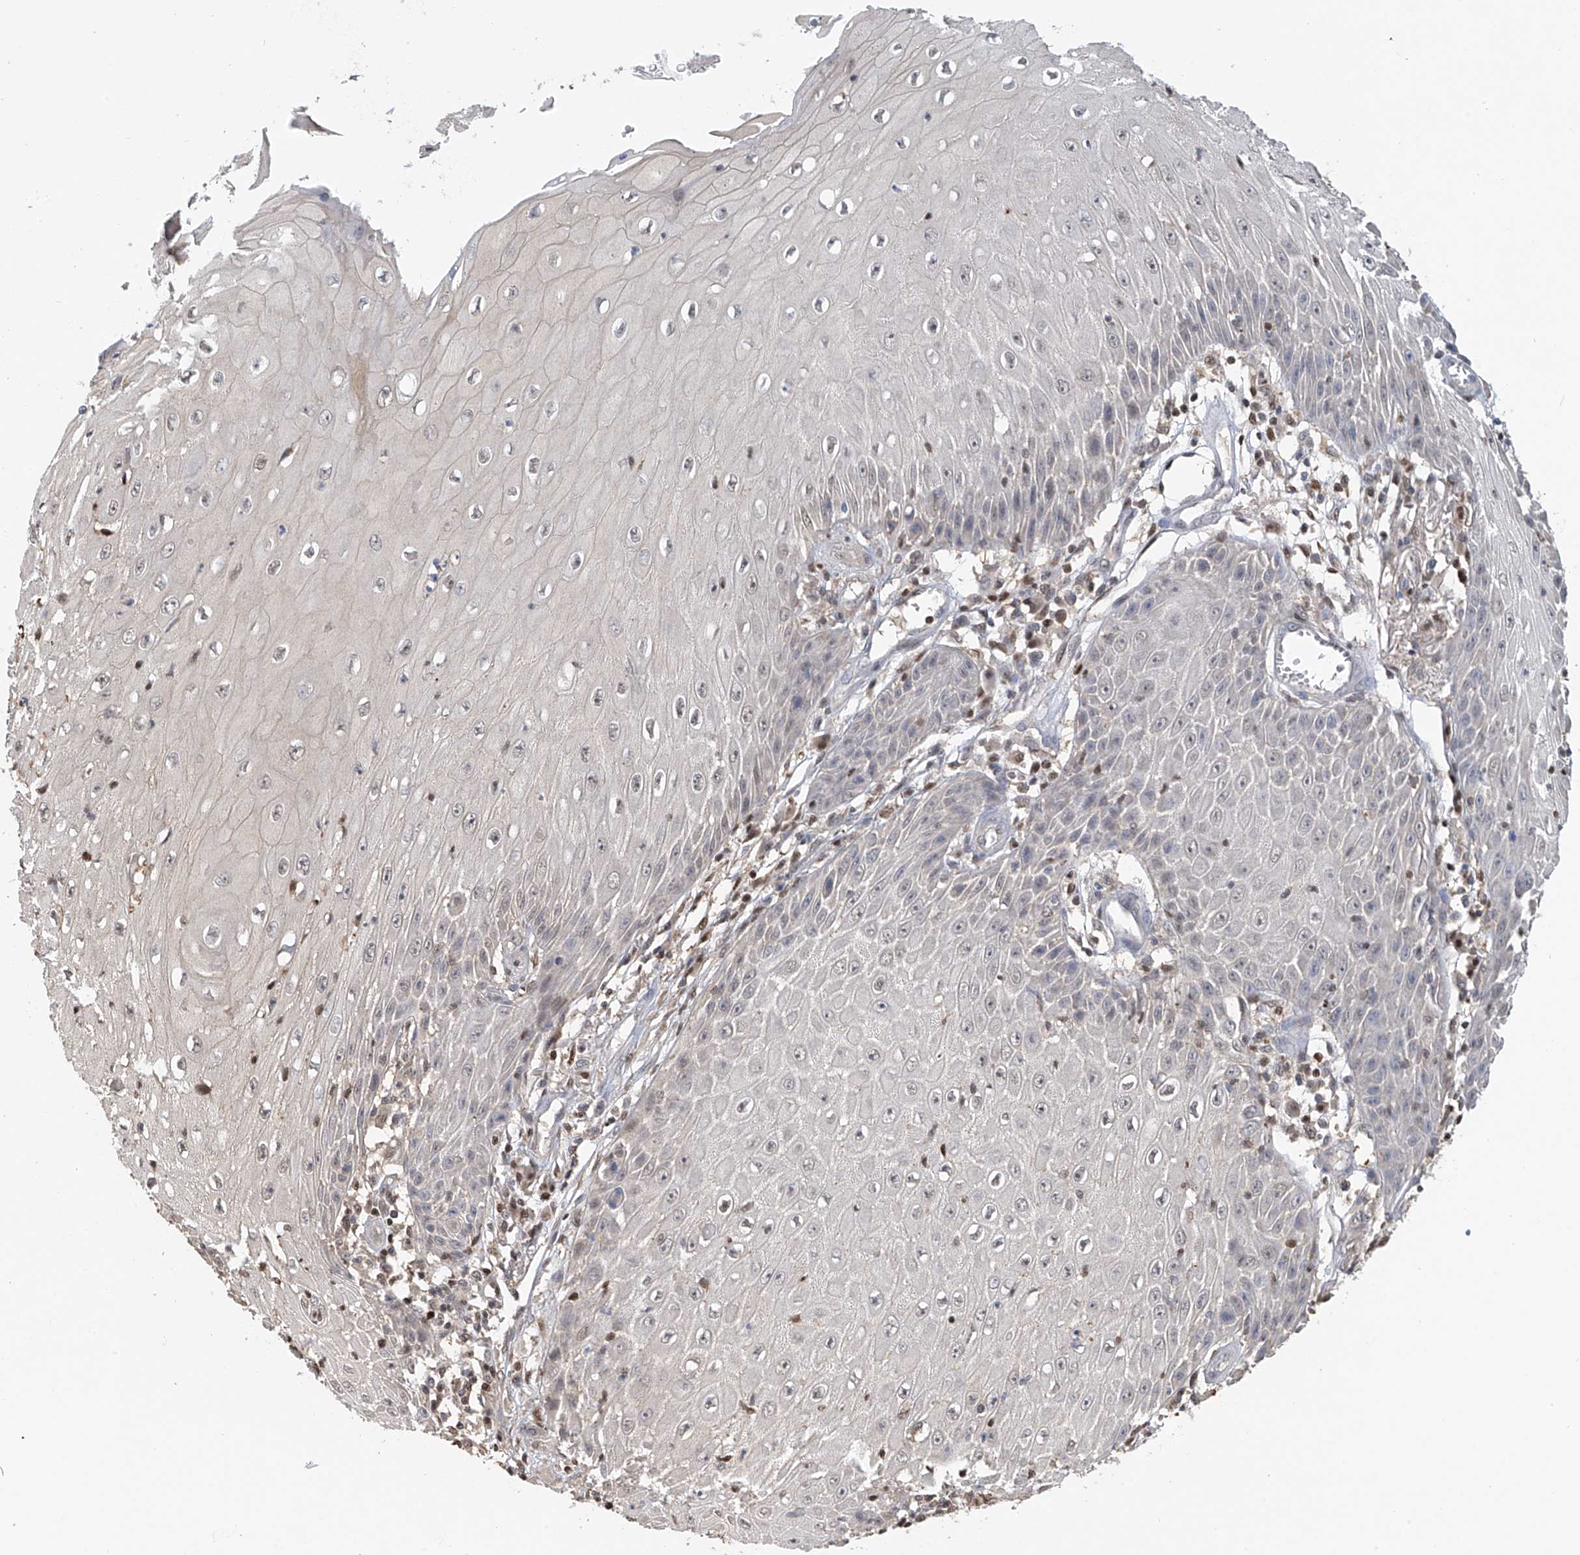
{"staining": {"intensity": "negative", "quantity": "none", "location": "none"}, "tissue": "skin cancer", "cell_type": "Tumor cells", "image_type": "cancer", "snomed": [{"axis": "morphology", "description": "Squamous cell carcinoma, NOS"}, {"axis": "topography", "description": "Skin"}], "caption": "Tumor cells are negative for brown protein staining in skin cancer. Brightfield microscopy of immunohistochemistry stained with DAB (3,3'-diaminobenzidine) (brown) and hematoxylin (blue), captured at high magnification.", "gene": "PMM1", "patient": {"sex": "female", "age": 73}}